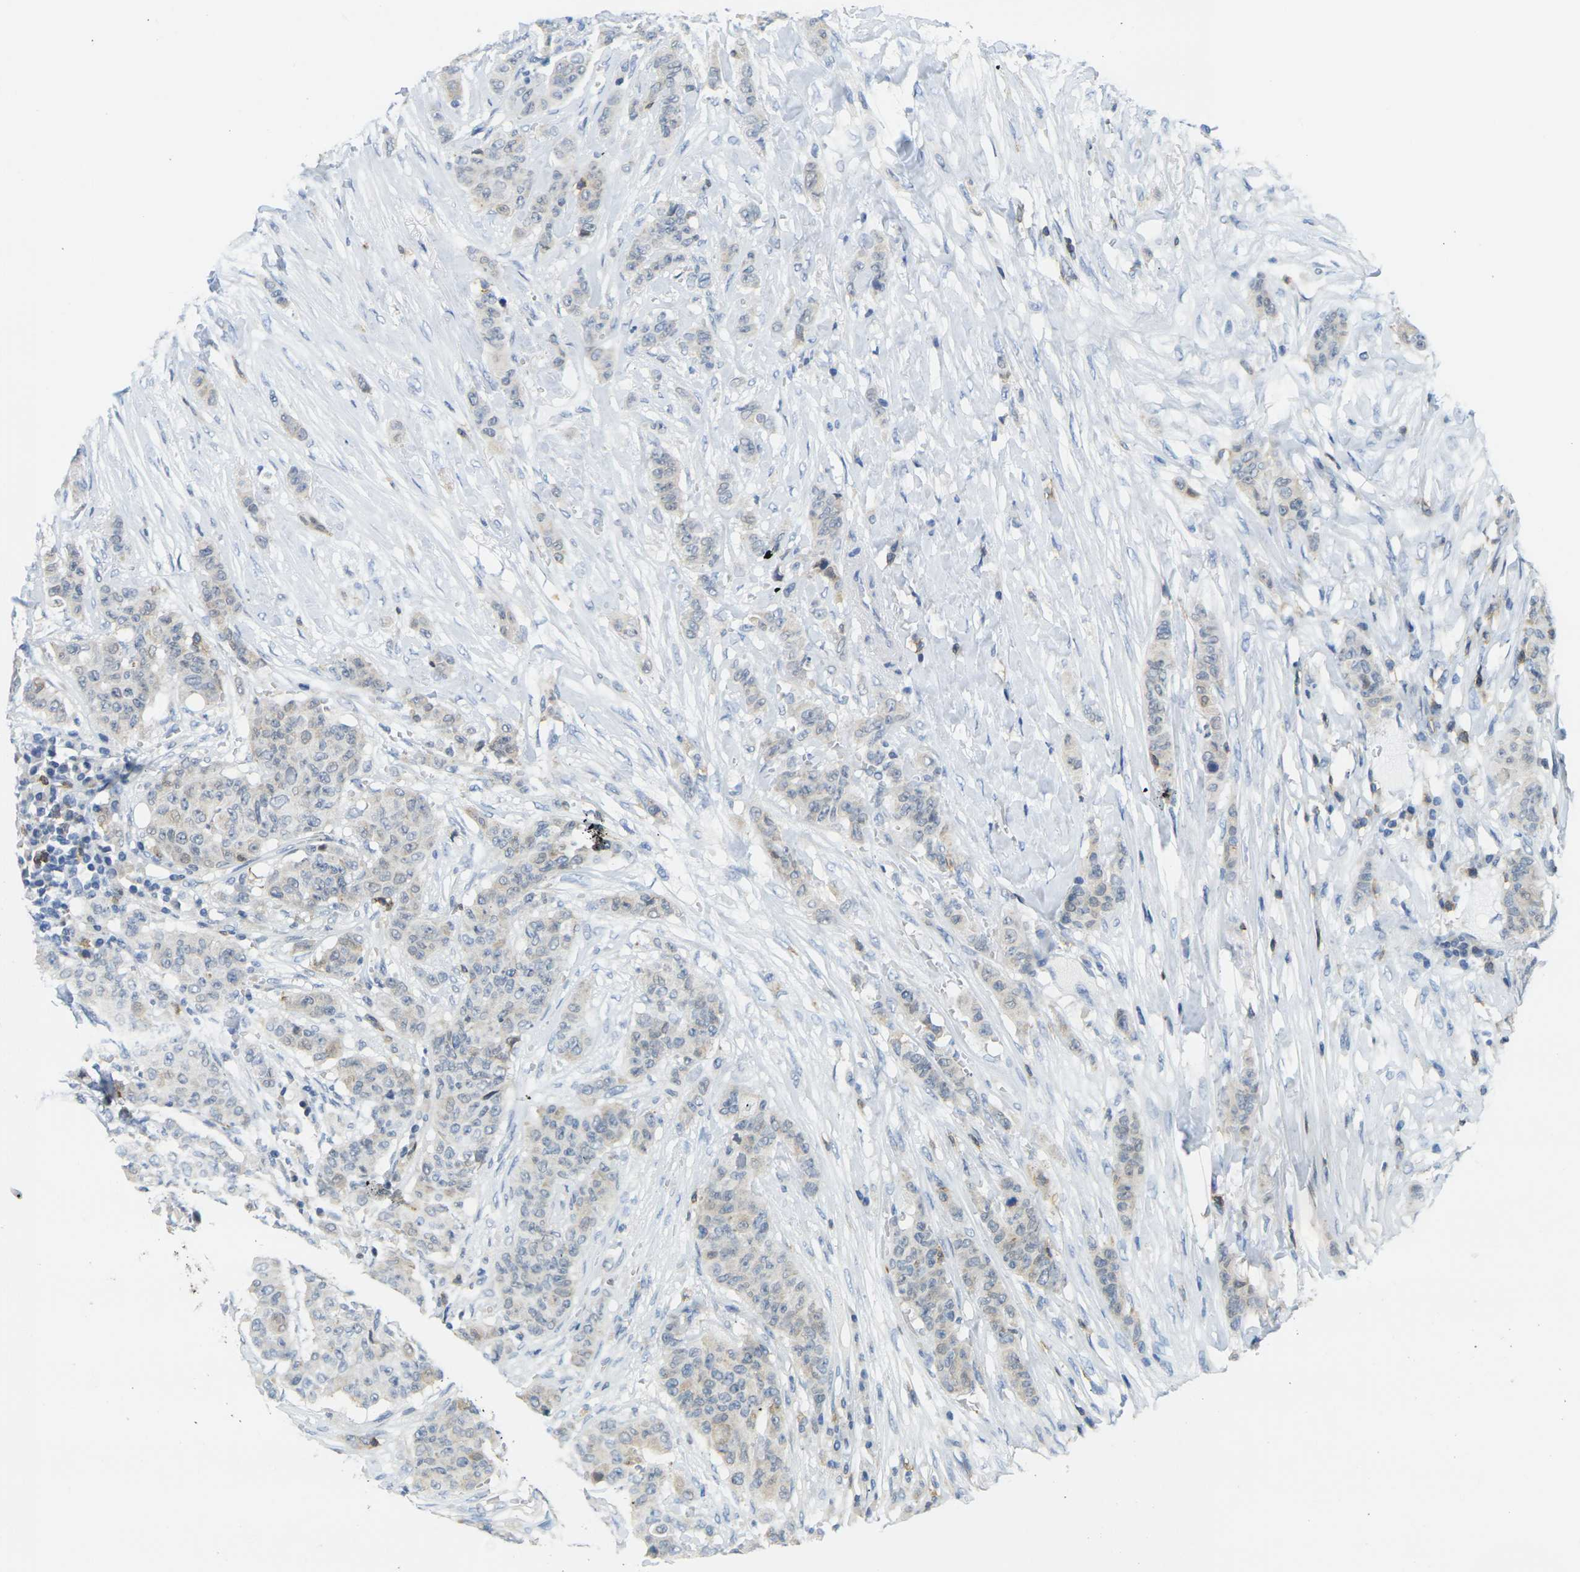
{"staining": {"intensity": "weak", "quantity": "25%-75%", "location": "cytoplasmic/membranous"}, "tissue": "breast cancer", "cell_type": "Tumor cells", "image_type": "cancer", "snomed": [{"axis": "morphology", "description": "Duct carcinoma"}, {"axis": "topography", "description": "Breast"}], "caption": "Immunohistochemical staining of breast invasive ductal carcinoma shows weak cytoplasmic/membranous protein staining in approximately 25%-75% of tumor cells.", "gene": "CD3D", "patient": {"sex": "female", "age": 40}}